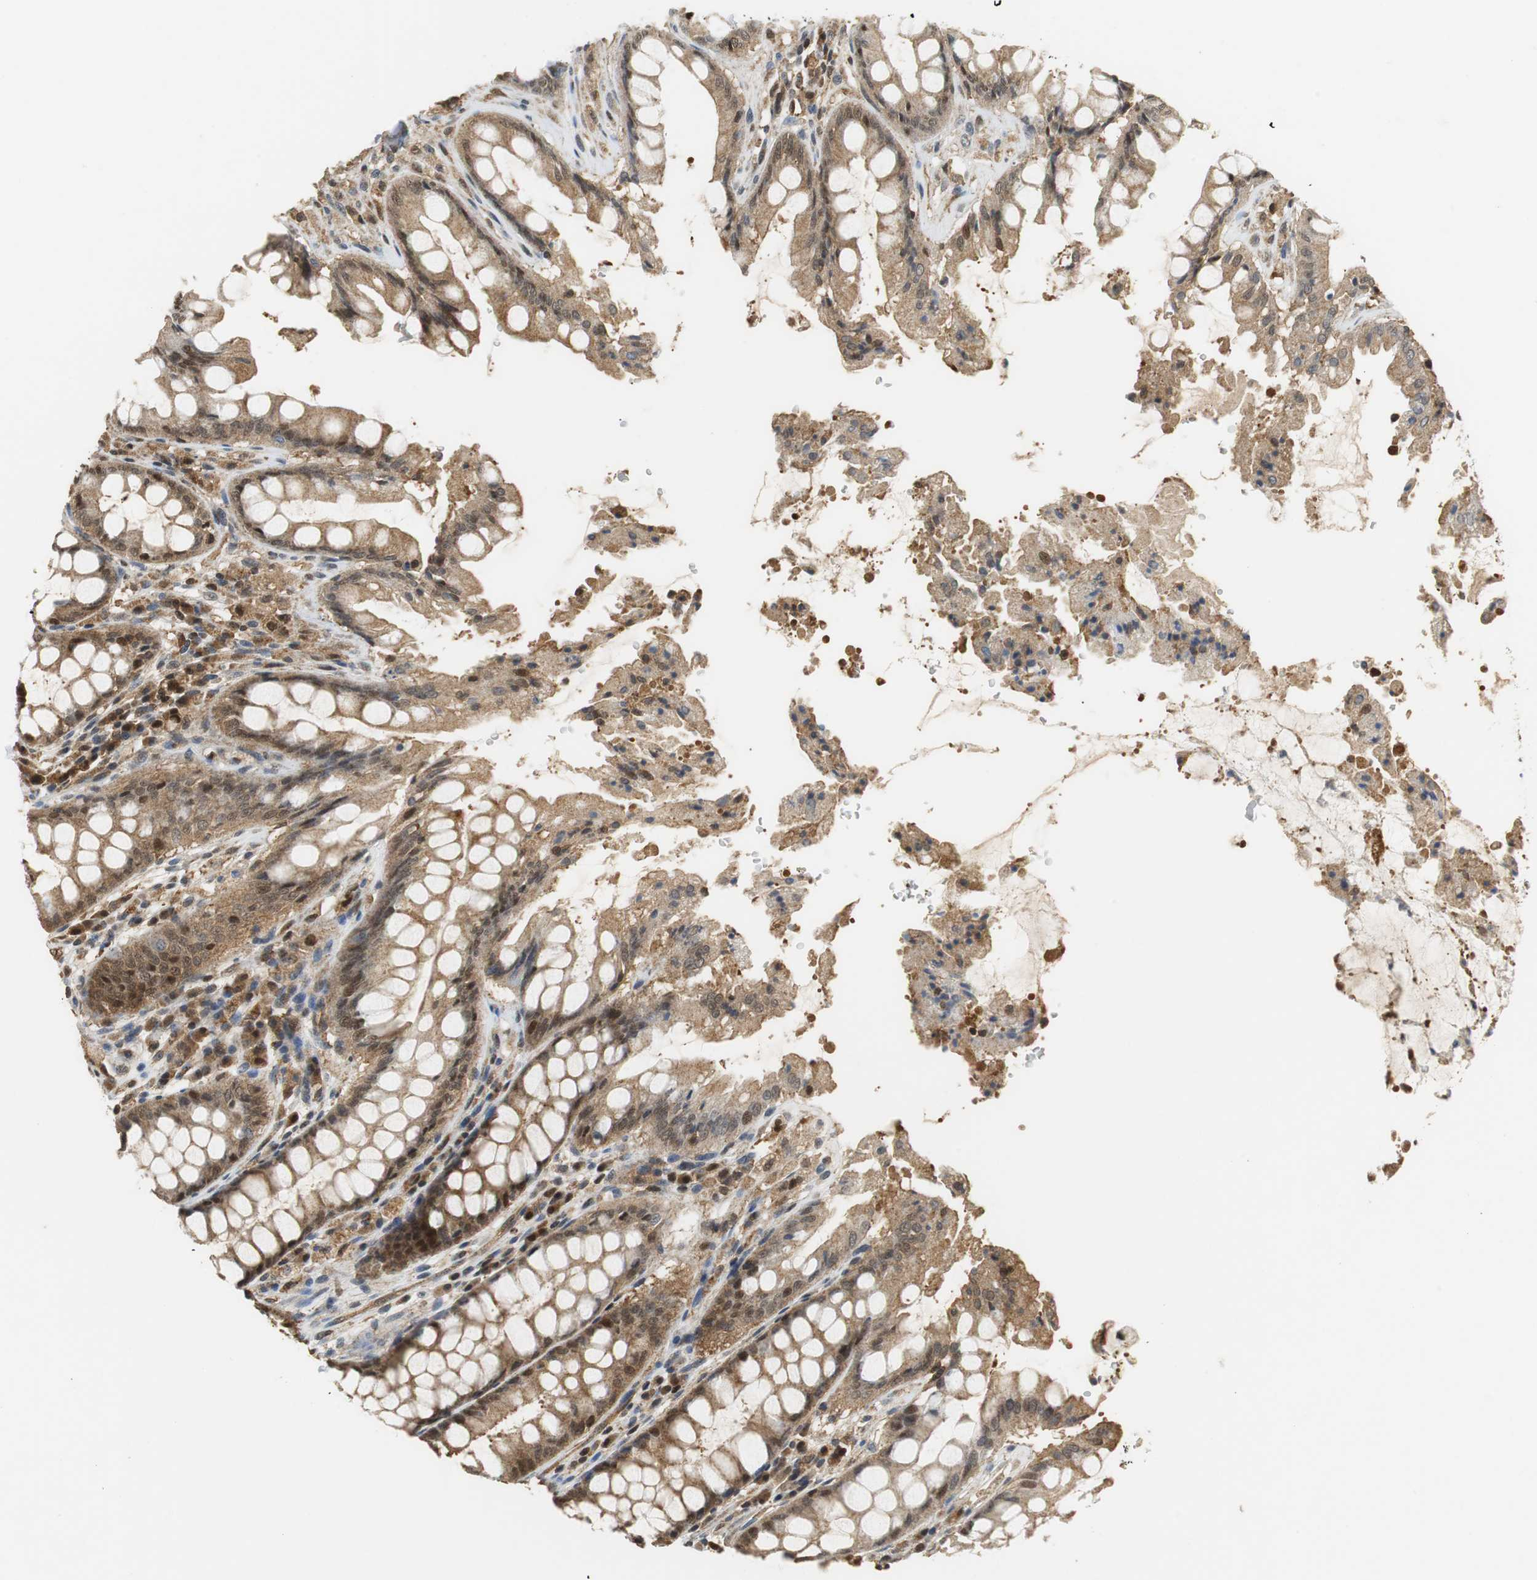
{"staining": {"intensity": "moderate", "quantity": ">75%", "location": "cytoplasmic/membranous"}, "tissue": "rectum", "cell_type": "Glandular cells", "image_type": "normal", "snomed": [{"axis": "morphology", "description": "Normal tissue, NOS"}, {"axis": "topography", "description": "Rectum"}], "caption": "Rectum stained with immunohistochemistry displays moderate cytoplasmic/membranous positivity in approximately >75% of glandular cells.", "gene": "GSDMD", "patient": {"sex": "female", "age": 46}}